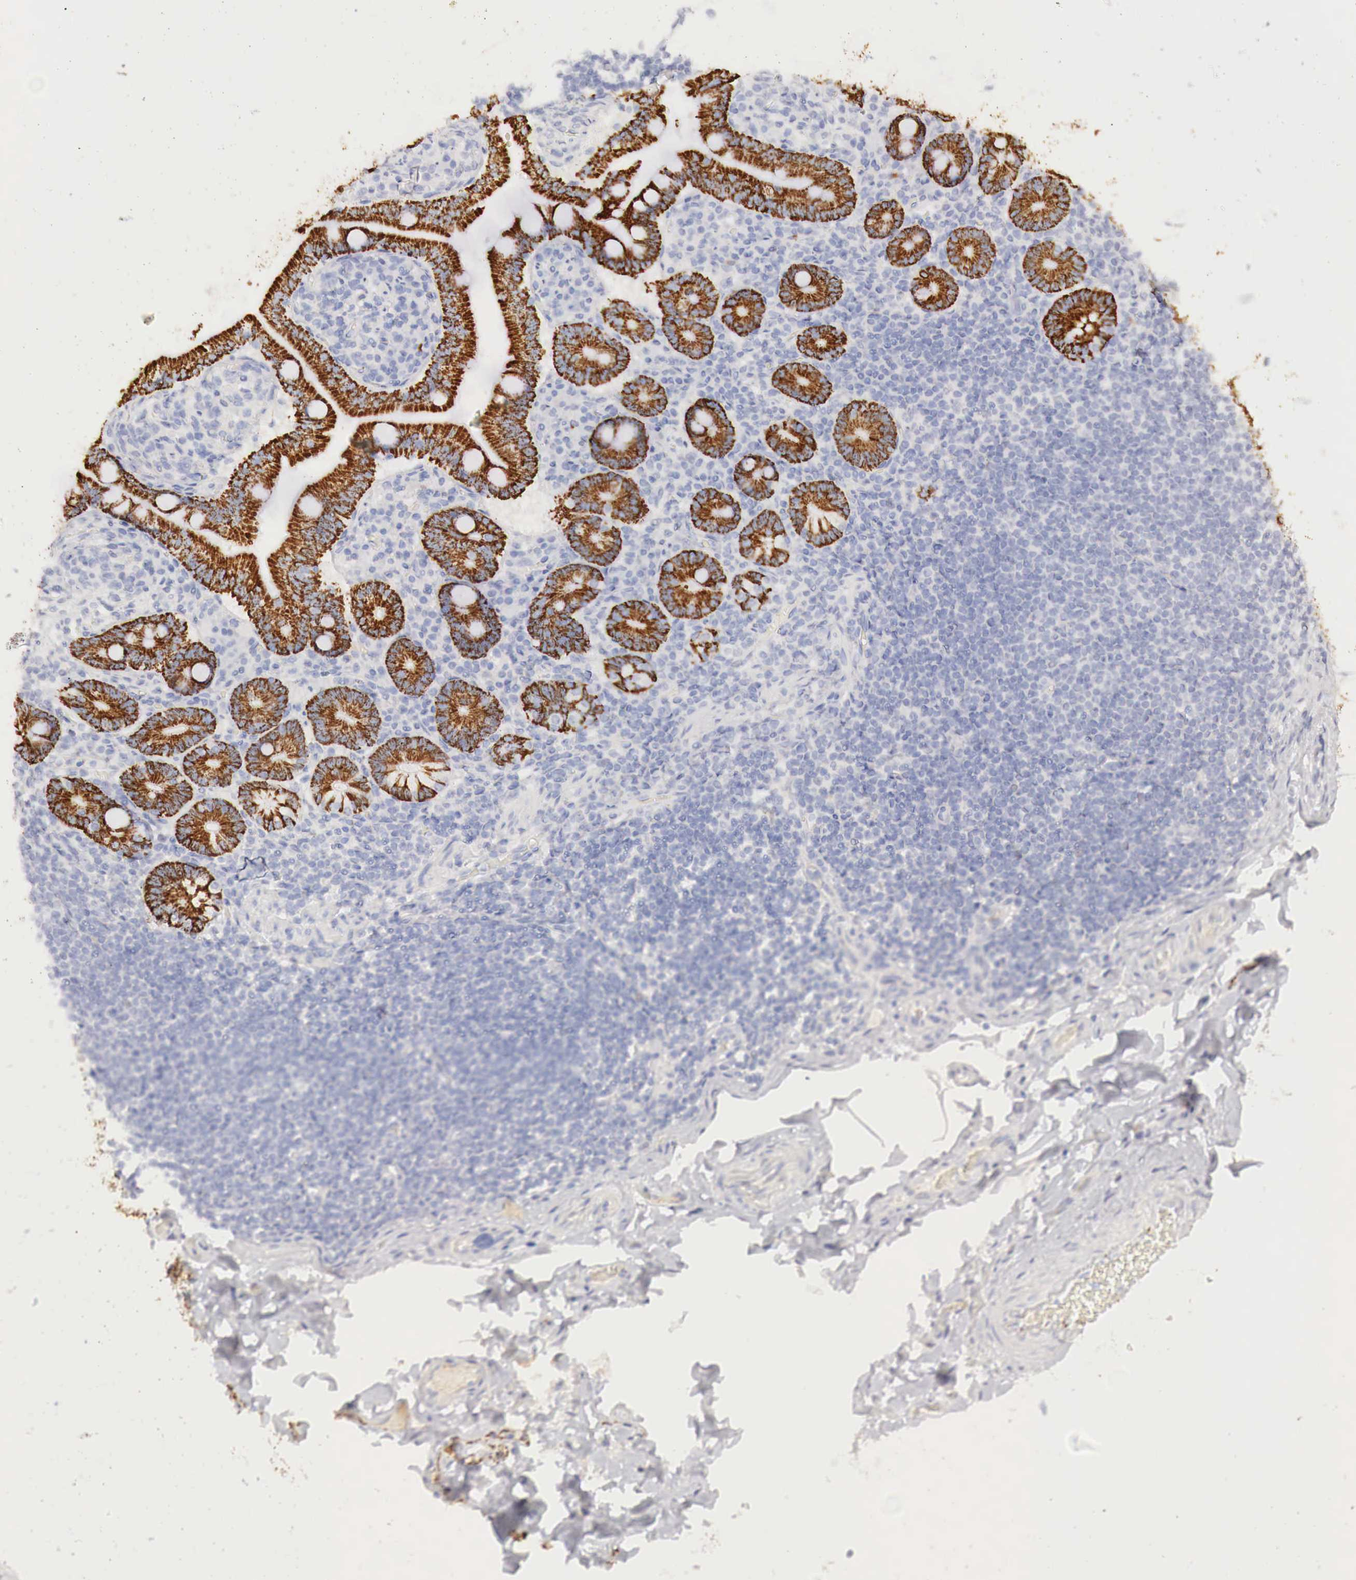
{"staining": {"intensity": "negative", "quantity": "none", "location": "none"}, "tissue": "adipose tissue", "cell_type": "Adipocytes", "image_type": "normal", "snomed": [{"axis": "morphology", "description": "Normal tissue, NOS"}, {"axis": "topography", "description": "Duodenum"}], "caption": "High power microscopy histopathology image of an immunohistochemistry (IHC) histopathology image of normal adipose tissue, revealing no significant staining in adipocytes.", "gene": "OTC", "patient": {"sex": "male", "age": 63}}